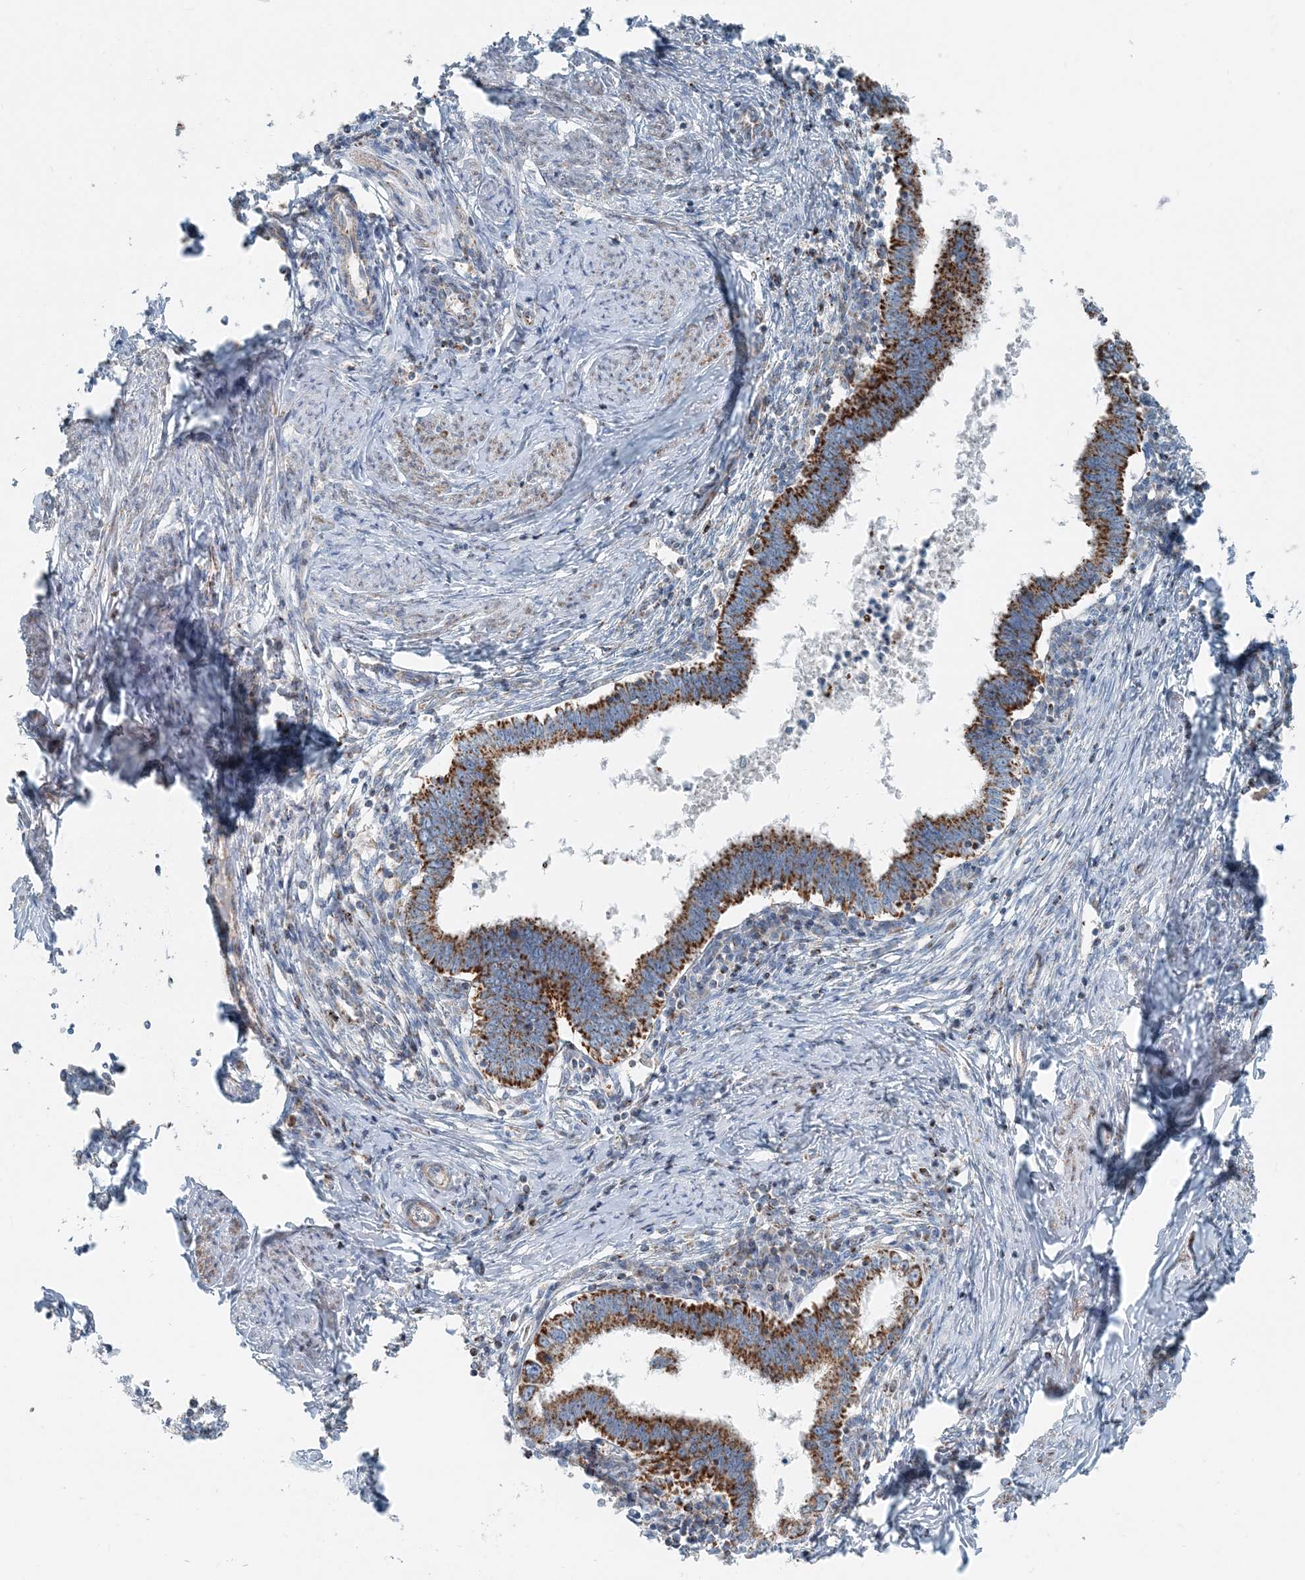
{"staining": {"intensity": "strong", "quantity": ">75%", "location": "cytoplasmic/membranous"}, "tissue": "cervical cancer", "cell_type": "Tumor cells", "image_type": "cancer", "snomed": [{"axis": "morphology", "description": "Adenocarcinoma, NOS"}, {"axis": "topography", "description": "Cervix"}], "caption": "Protein staining of adenocarcinoma (cervical) tissue displays strong cytoplasmic/membranous expression in about >75% of tumor cells. The staining was performed using DAB (3,3'-diaminobenzidine) to visualize the protein expression in brown, while the nuclei were stained in blue with hematoxylin (Magnification: 20x).", "gene": "INTU", "patient": {"sex": "female", "age": 36}}